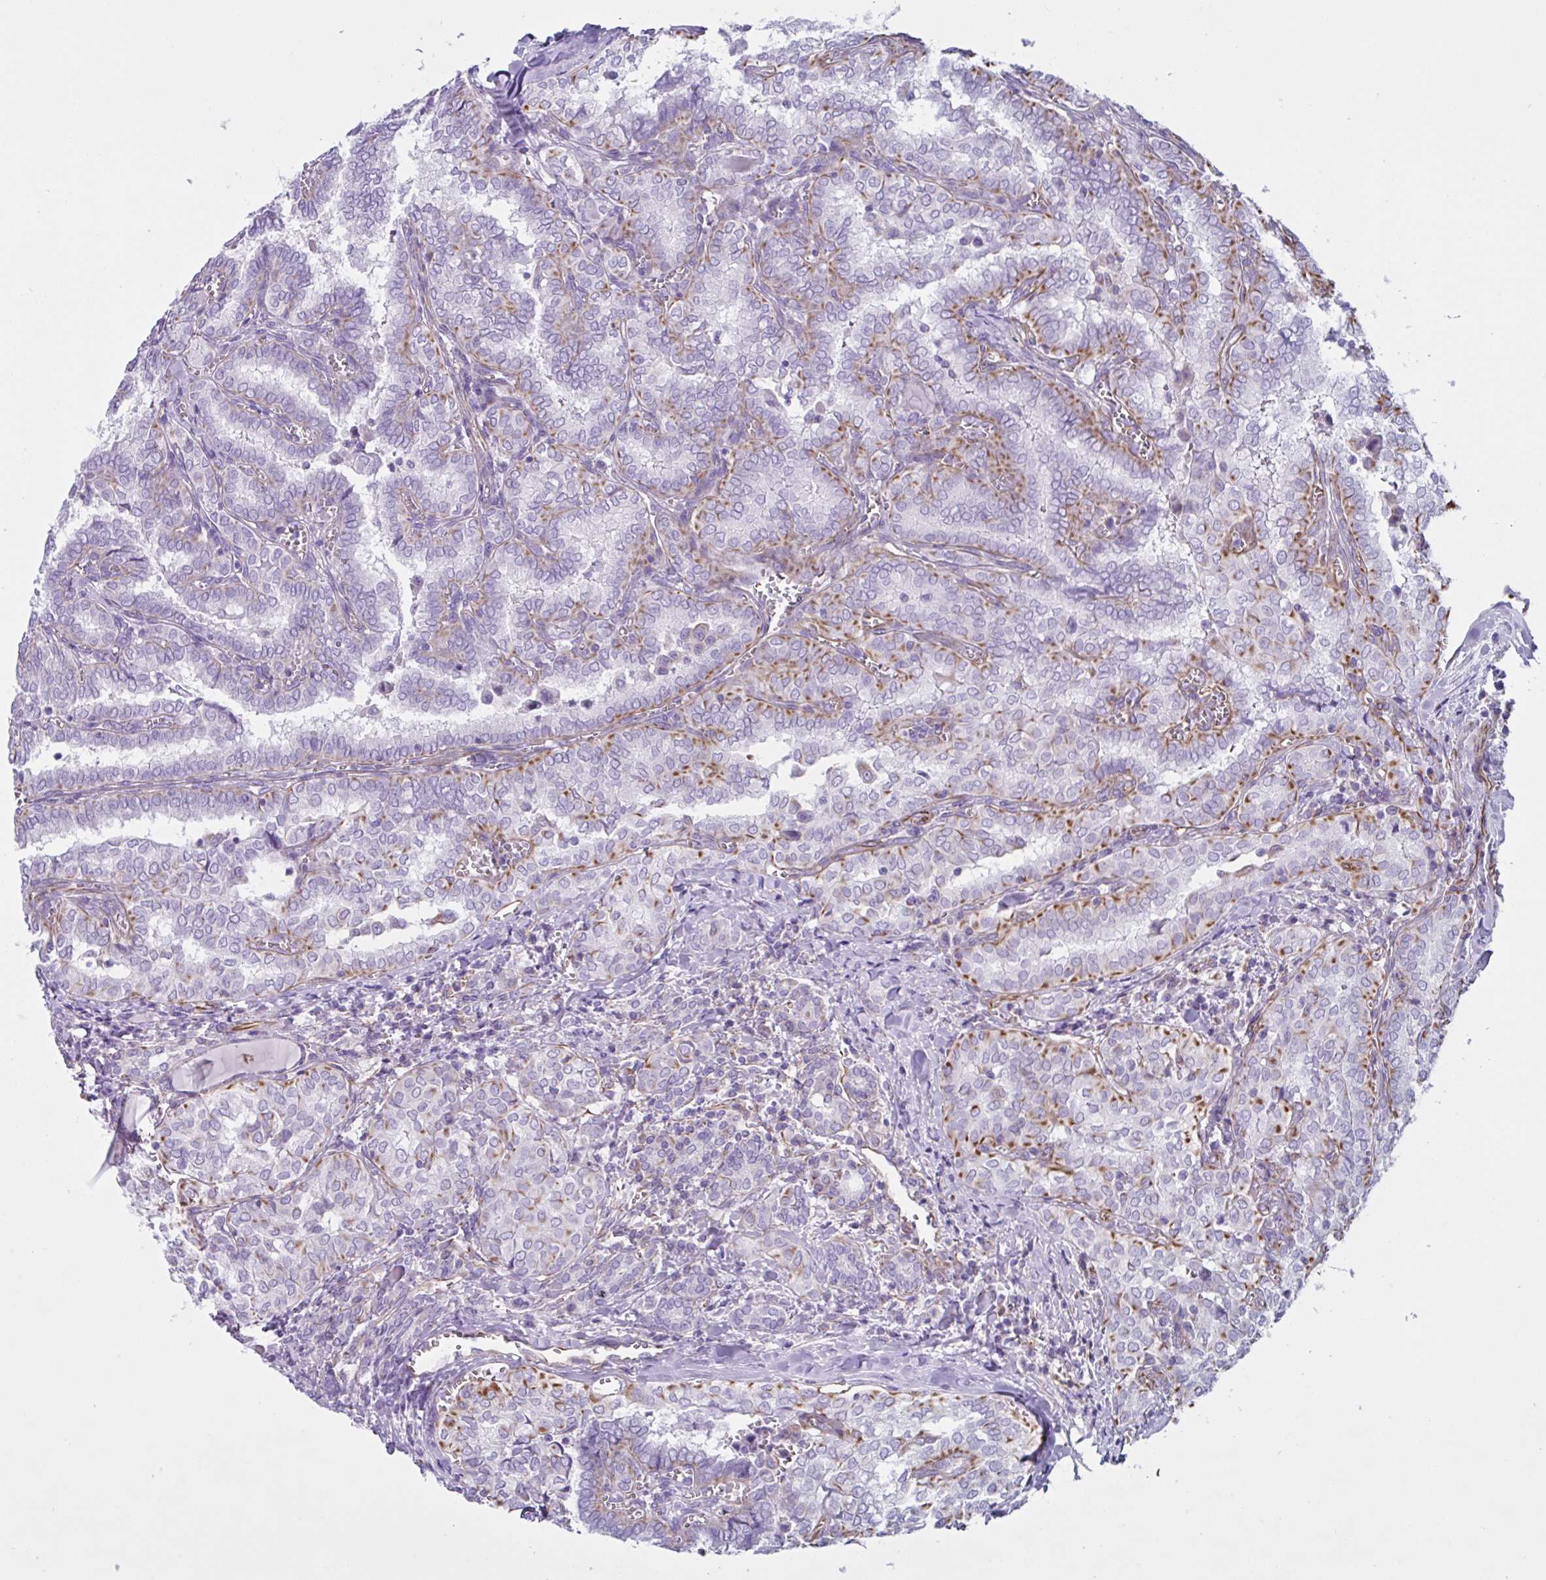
{"staining": {"intensity": "moderate", "quantity": "25%-75%", "location": "cytoplasmic/membranous"}, "tissue": "thyroid cancer", "cell_type": "Tumor cells", "image_type": "cancer", "snomed": [{"axis": "morphology", "description": "Papillary adenocarcinoma, NOS"}, {"axis": "topography", "description": "Thyroid gland"}], "caption": "This is an image of IHC staining of thyroid cancer, which shows moderate positivity in the cytoplasmic/membranous of tumor cells.", "gene": "TMEM86B", "patient": {"sex": "female", "age": 30}}